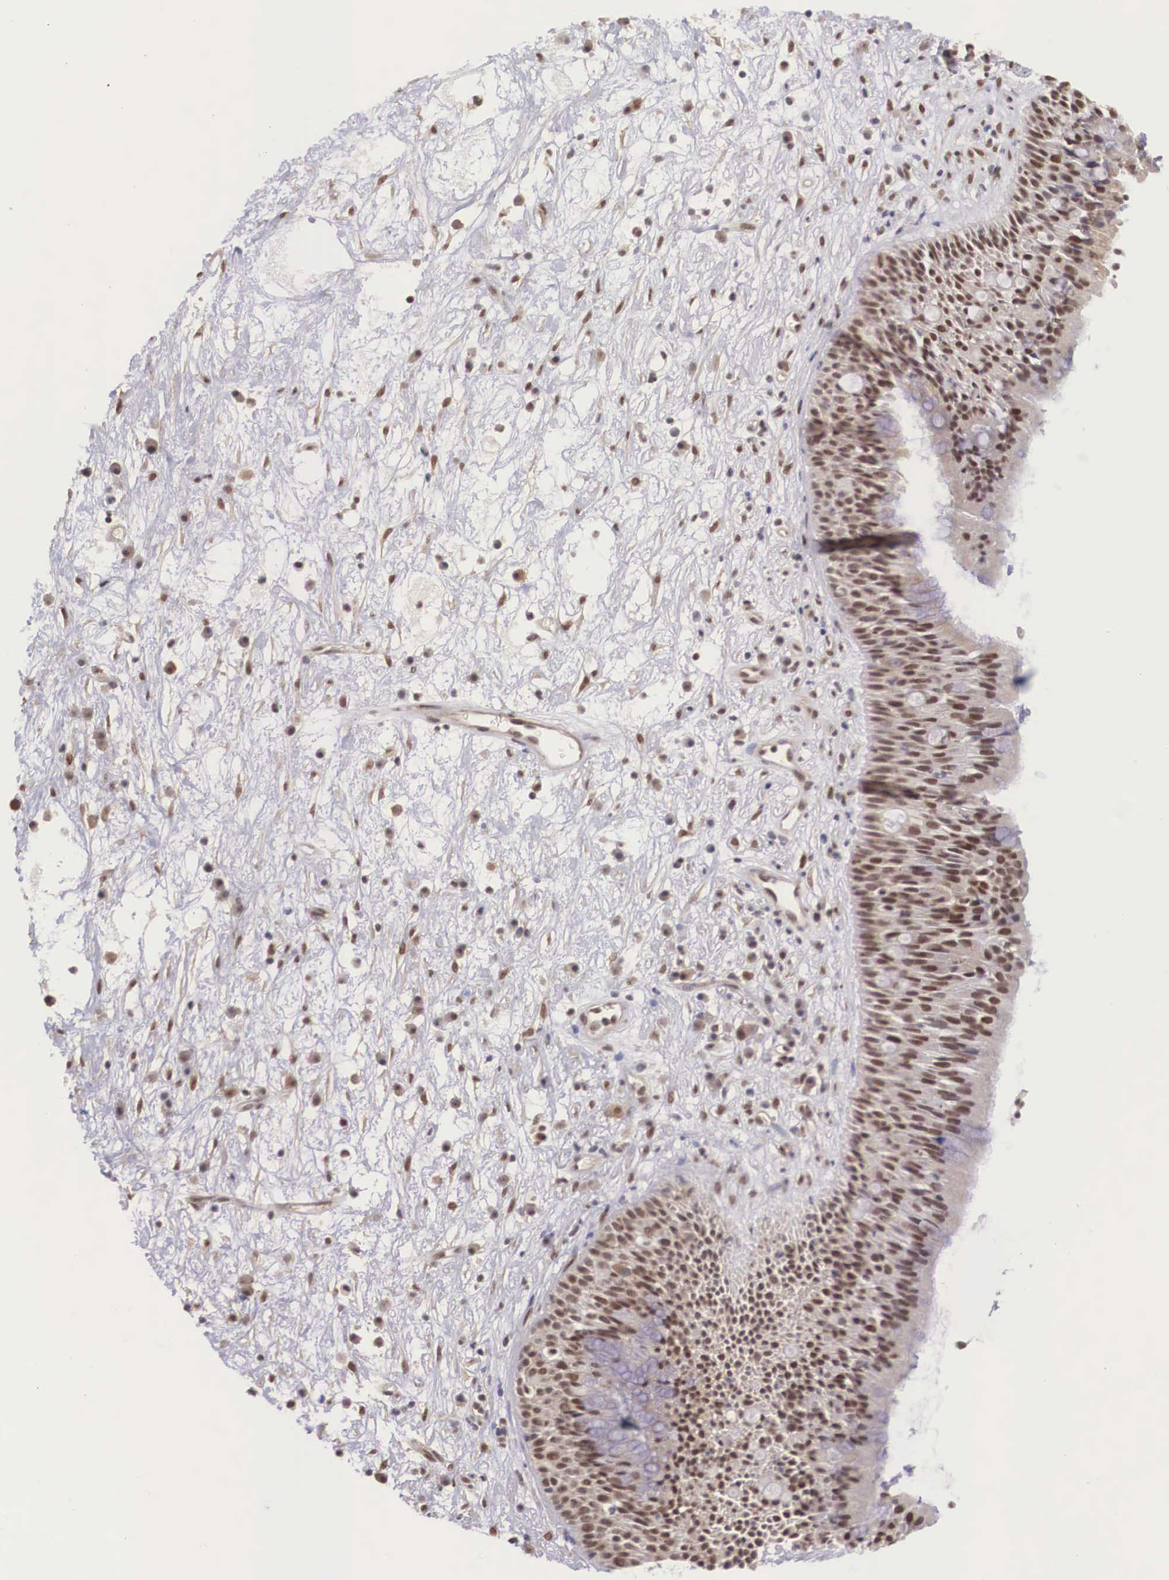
{"staining": {"intensity": "moderate", "quantity": ">75%", "location": "nuclear"}, "tissue": "nasopharynx", "cell_type": "Respiratory epithelial cells", "image_type": "normal", "snomed": [{"axis": "morphology", "description": "Normal tissue, NOS"}, {"axis": "topography", "description": "Nasopharynx"}], "caption": "This photomicrograph exhibits benign nasopharynx stained with immunohistochemistry (IHC) to label a protein in brown. The nuclear of respiratory epithelial cells show moderate positivity for the protein. Nuclei are counter-stained blue.", "gene": "ZNF275", "patient": {"sex": "male", "age": 13}}